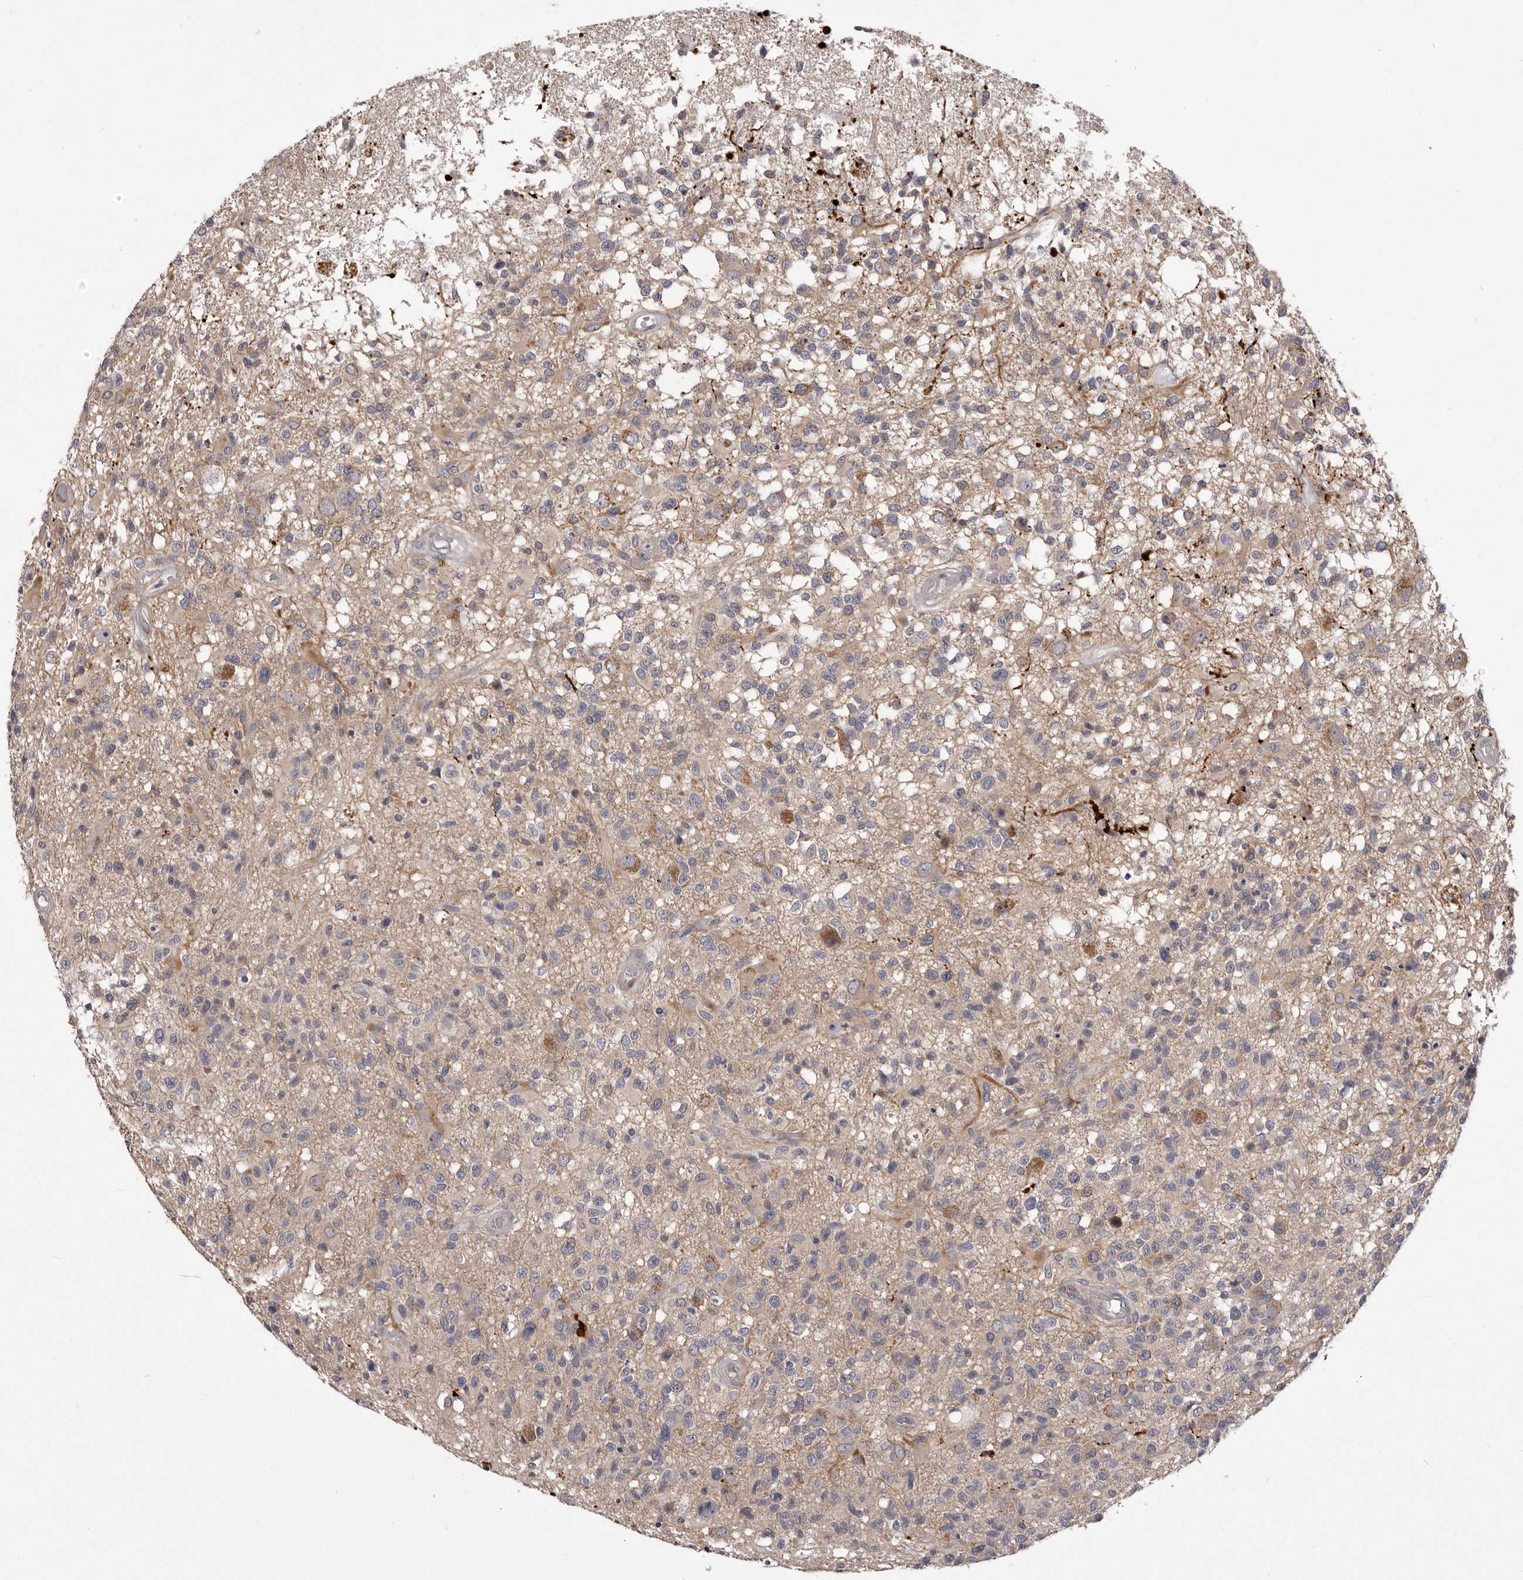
{"staining": {"intensity": "negative", "quantity": "none", "location": "none"}, "tissue": "glioma", "cell_type": "Tumor cells", "image_type": "cancer", "snomed": [{"axis": "morphology", "description": "Glioma, malignant, High grade"}, {"axis": "morphology", "description": "Glioblastoma, NOS"}, {"axis": "topography", "description": "Brain"}], "caption": "Immunohistochemistry micrograph of human glioma stained for a protein (brown), which demonstrates no expression in tumor cells. The staining is performed using DAB (3,3'-diaminobenzidine) brown chromogen with nuclei counter-stained in using hematoxylin.", "gene": "PNRC1", "patient": {"sex": "male", "age": 60}}